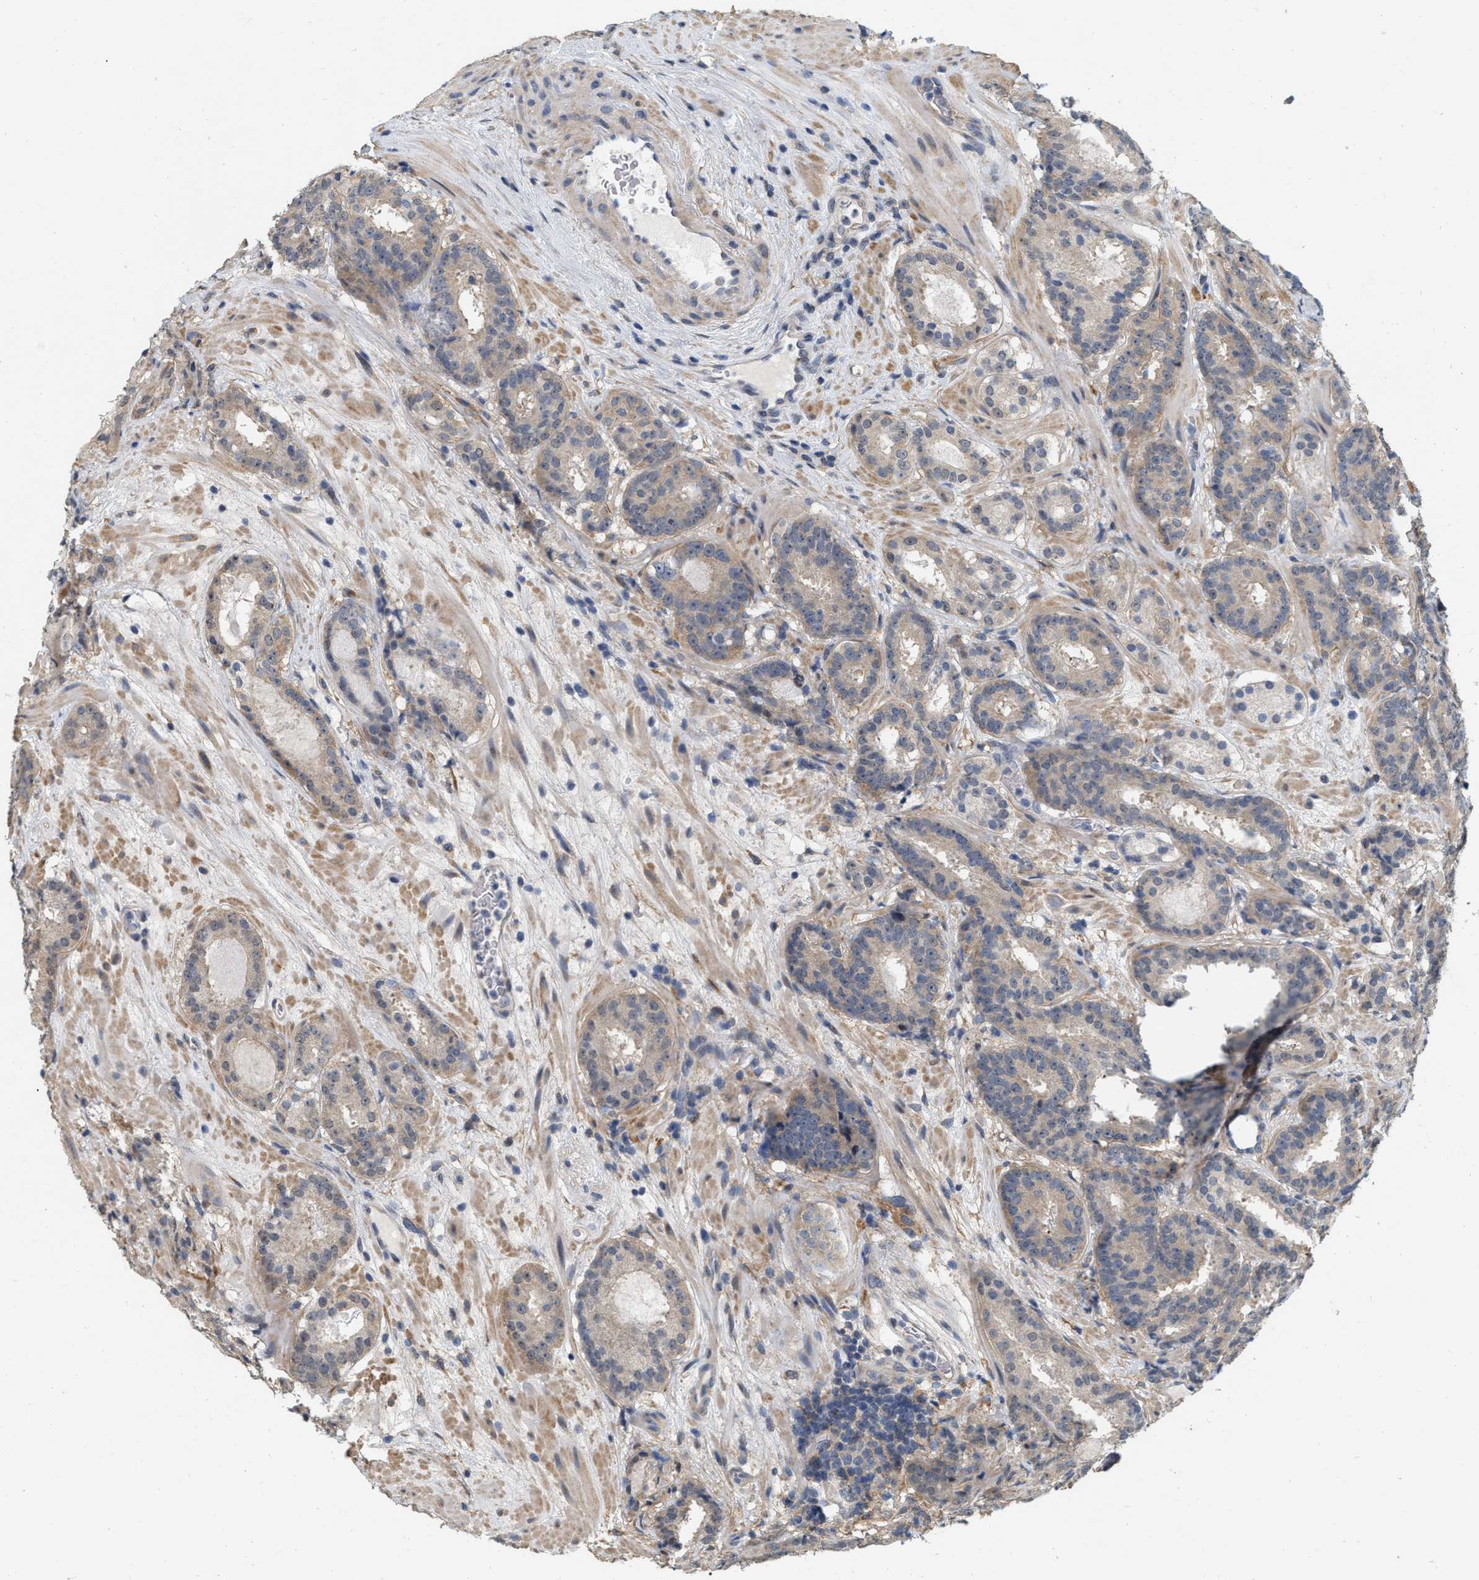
{"staining": {"intensity": "negative", "quantity": "none", "location": "none"}, "tissue": "prostate cancer", "cell_type": "Tumor cells", "image_type": "cancer", "snomed": [{"axis": "morphology", "description": "Adenocarcinoma, Low grade"}, {"axis": "topography", "description": "Prostate"}], "caption": "This is a photomicrograph of immunohistochemistry (IHC) staining of low-grade adenocarcinoma (prostate), which shows no staining in tumor cells.", "gene": "RUVBL1", "patient": {"sex": "male", "age": 69}}